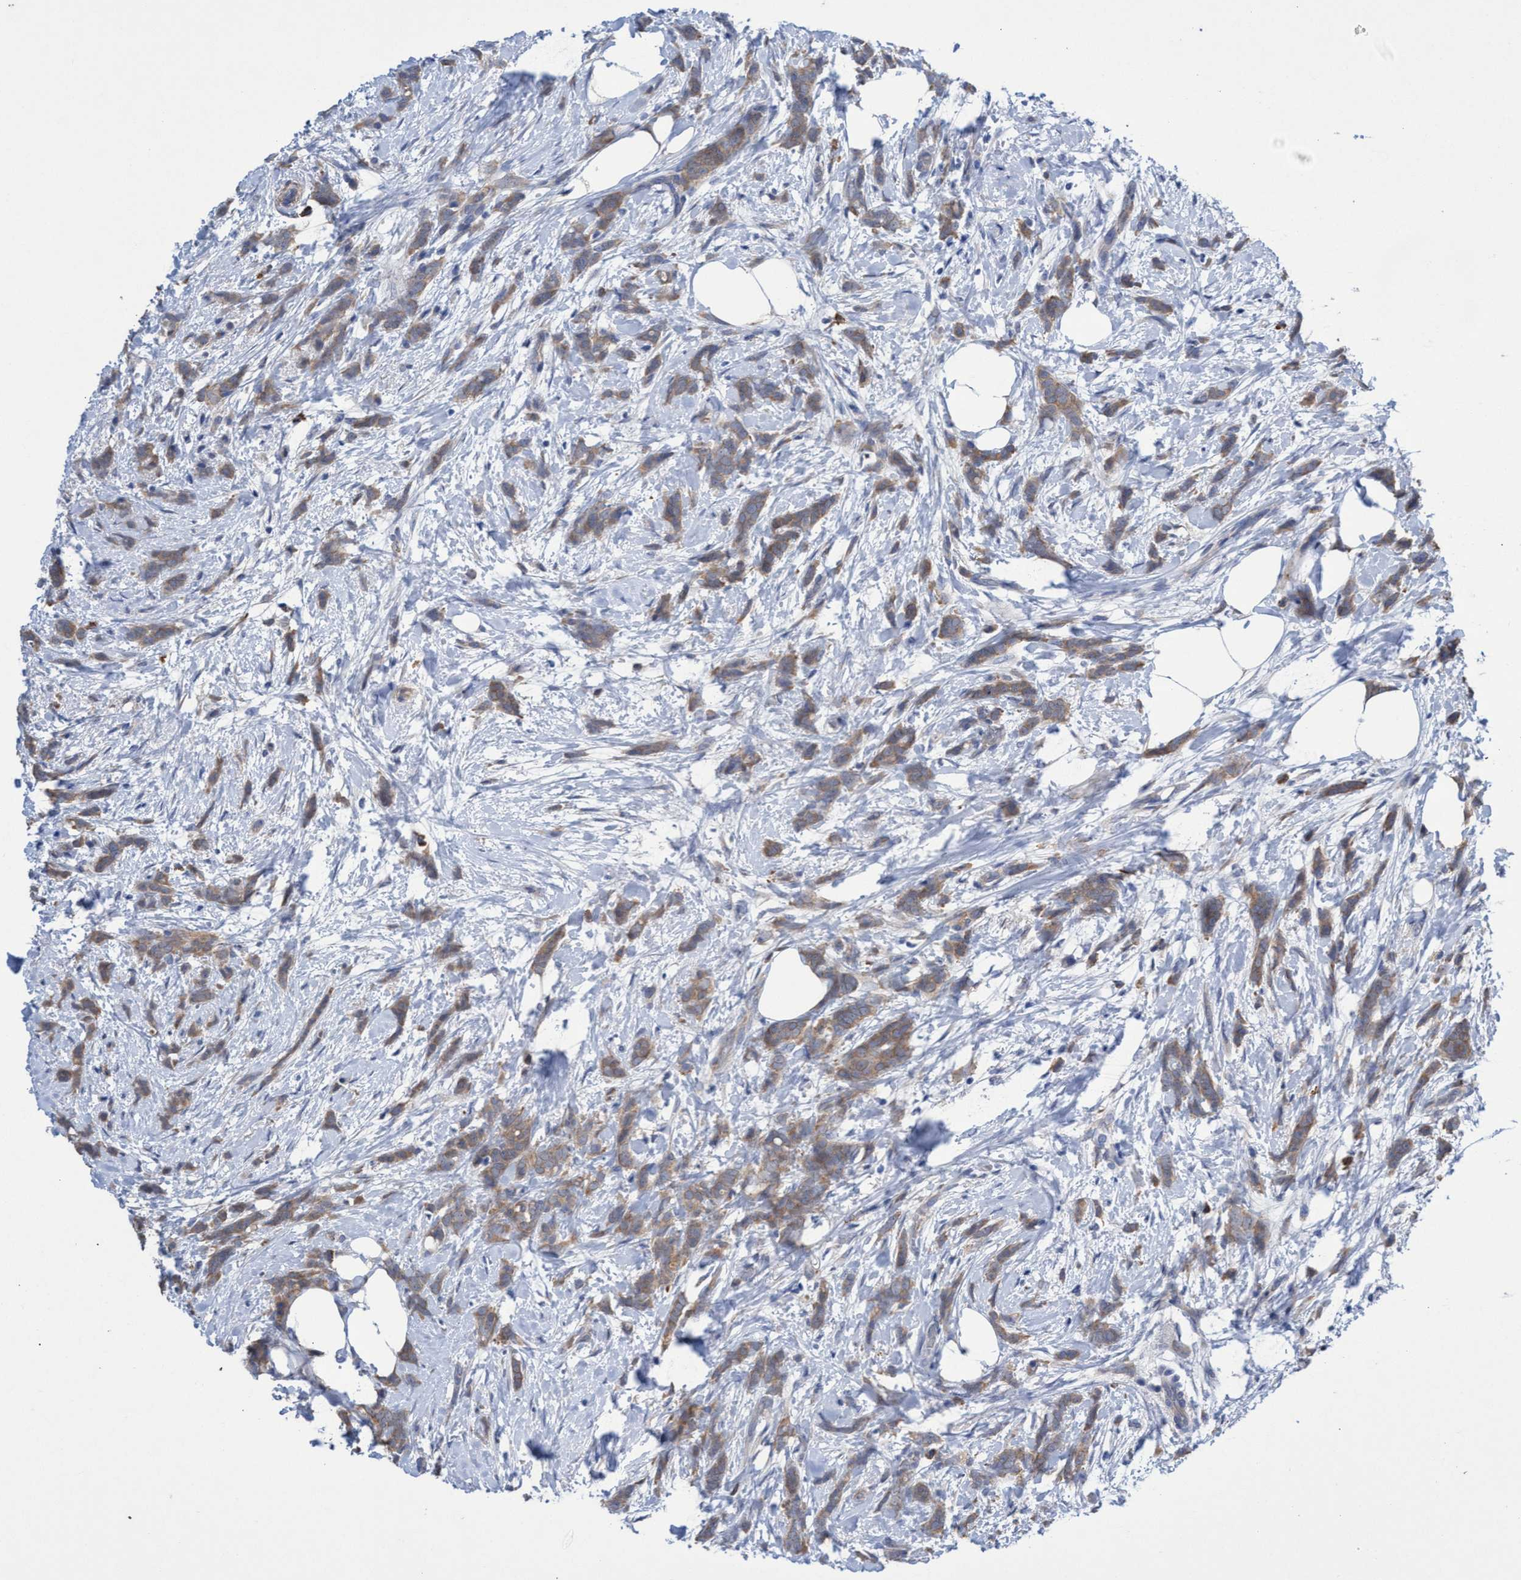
{"staining": {"intensity": "moderate", "quantity": ">75%", "location": "cytoplasmic/membranous"}, "tissue": "breast cancer", "cell_type": "Tumor cells", "image_type": "cancer", "snomed": [{"axis": "morphology", "description": "Lobular carcinoma, in situ"}, {"axis": "morphology", "description": "Lobular carcinoma"}, {"axis": "topography", "description": "Breast"}], "caption": "A photomicrograph showing moderate cytoplasmic/membranous positivity in about >75% of tumor cells in breast cancer, as visualized by brown immunohistochemical staining.", "gene": "SVEP1", "patient": {"sex": "female", "age": 41}}